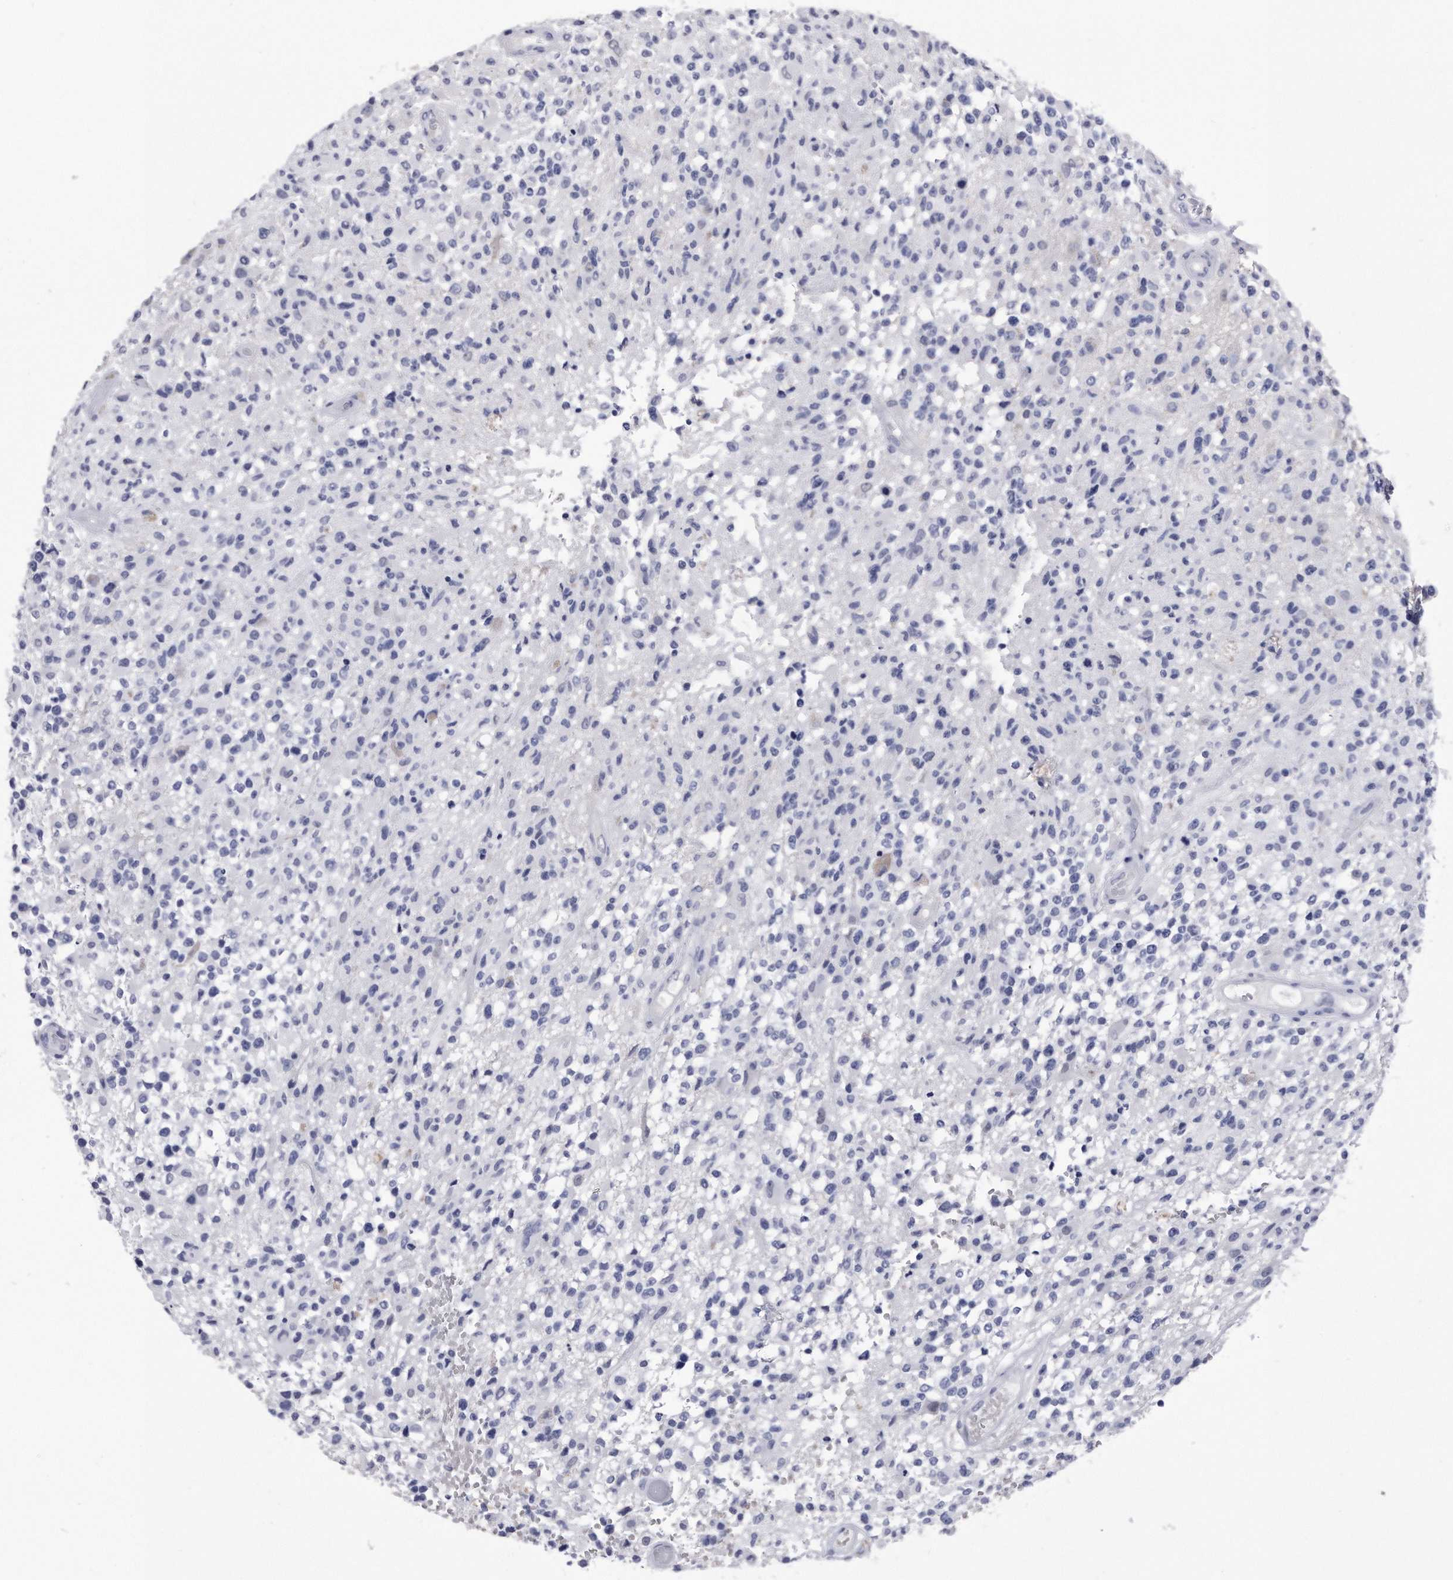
{"staining": {"intensity": "negative", "quantity": "none", "location": "none"}, "tissue": "glioma", "cell_type": "Tumor cells", "image_type": "cancer", "snomed": [{"axis": "morphology", "description": "Glioma, malignant, High grade"}, {"axis": "morphology", "description": "Glioblastoma, NOS"}, {"axis": "topography", "description": "Brain"}], "caption": "IHC photomicrograph of neoplastic tissue: human high-grade glioma (malignant) stained with DAB (3,3'-diaminobenzidine) demonstrates no significant protein positivity in tumor cells.", "gene": "KCTD8", "patient": {"sex": "male", "age": 60}}